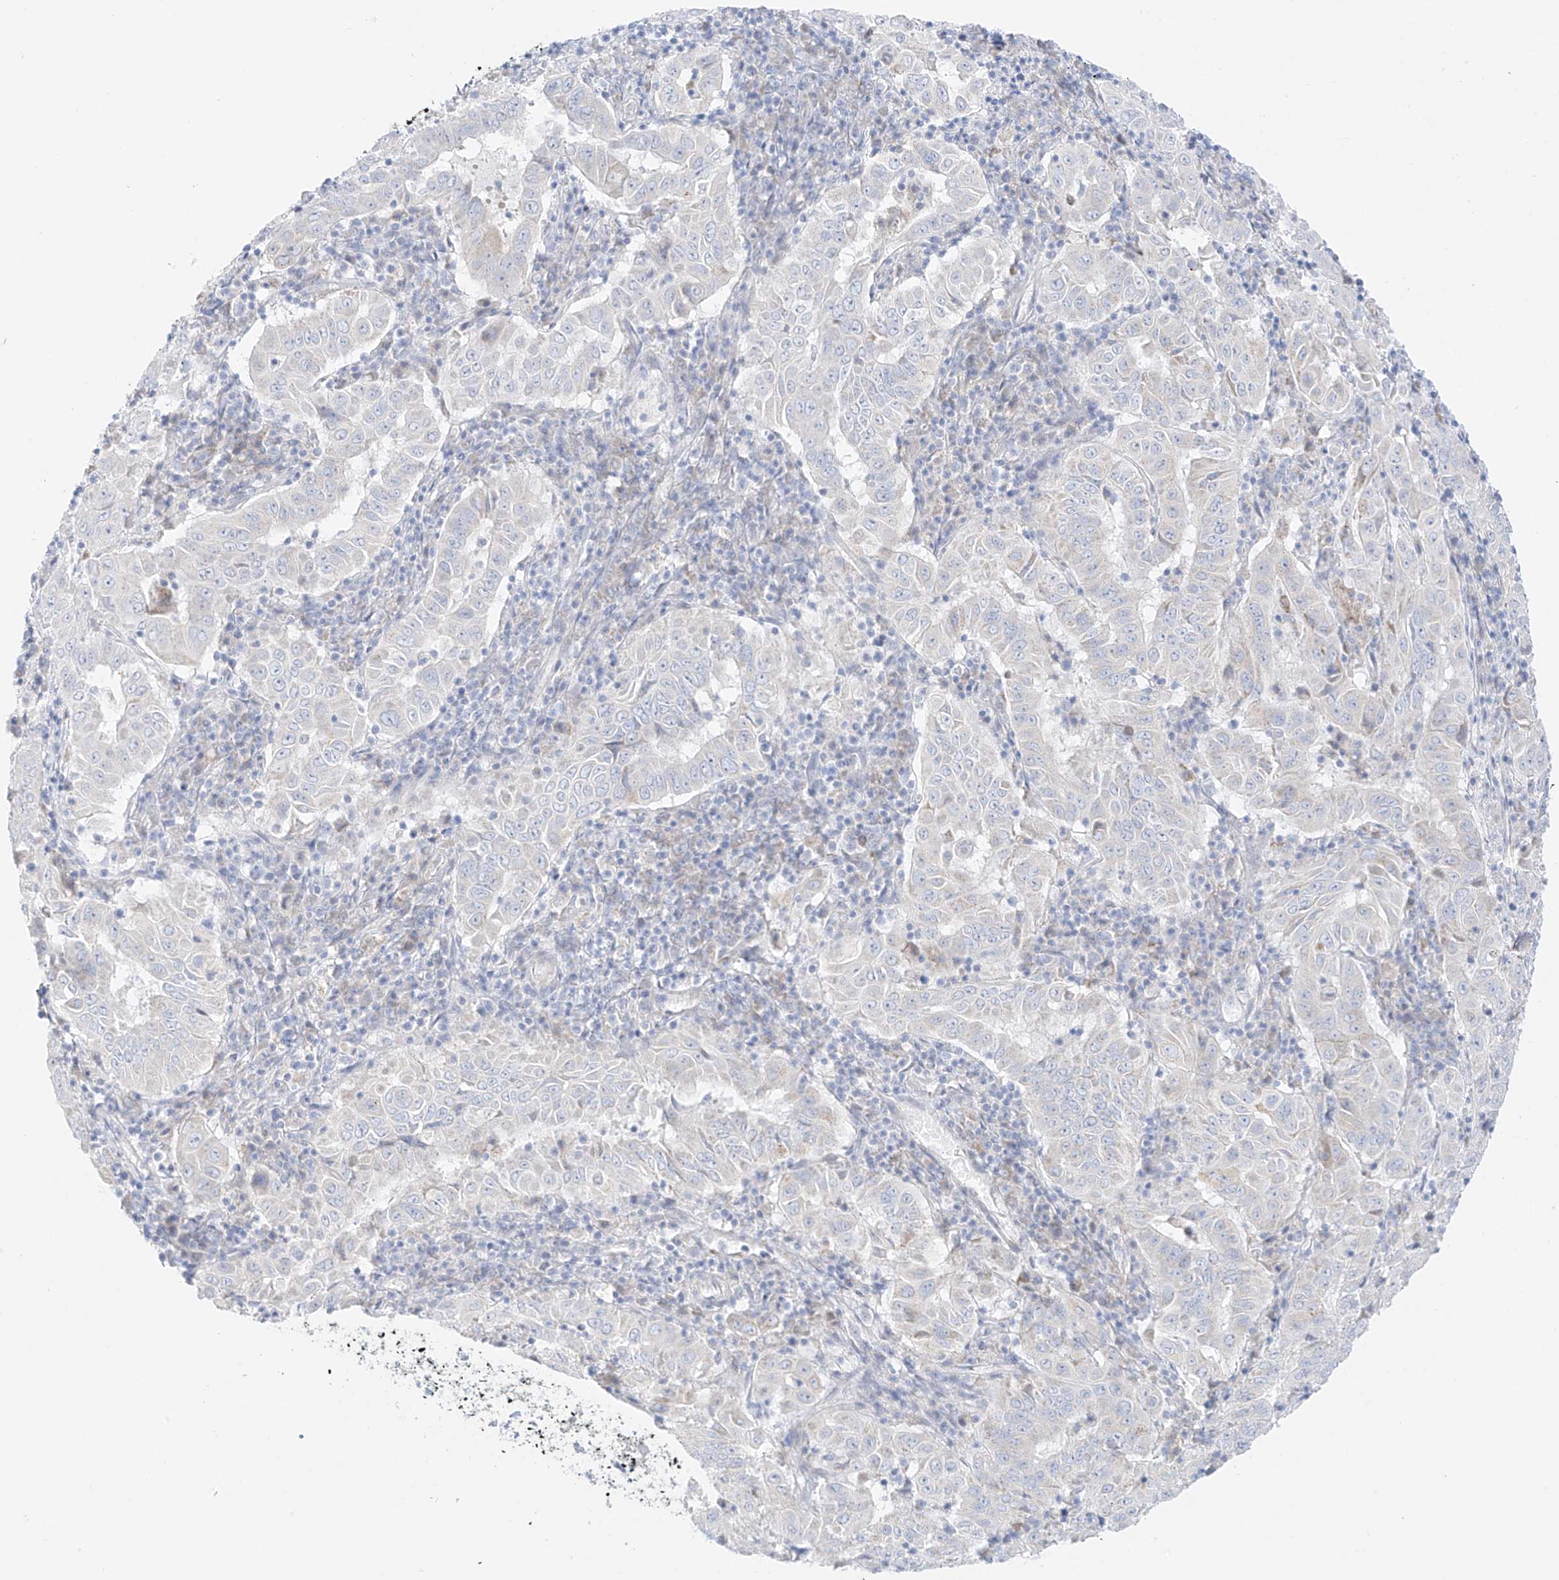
{"staining": {"intensity": "negative", "quantity": "none", "location": "none"}, "tissue": "pancreatic cancer", "cell_type": "Tumor cells", "image_type": "cancer", "snomed": [{"axis": "morphology", "description": "Adenocarcinoma, NOS"}, {"axis": "topography", "description": "Pancreas"}], "caption": "Adenocarcinoma (pancreatic) stained for a protein using immunohistochemistry demonstrates no positivity tumor cells.", "gene": "ST3GAL5", "patient": {"sex": "male", "age": 63}}